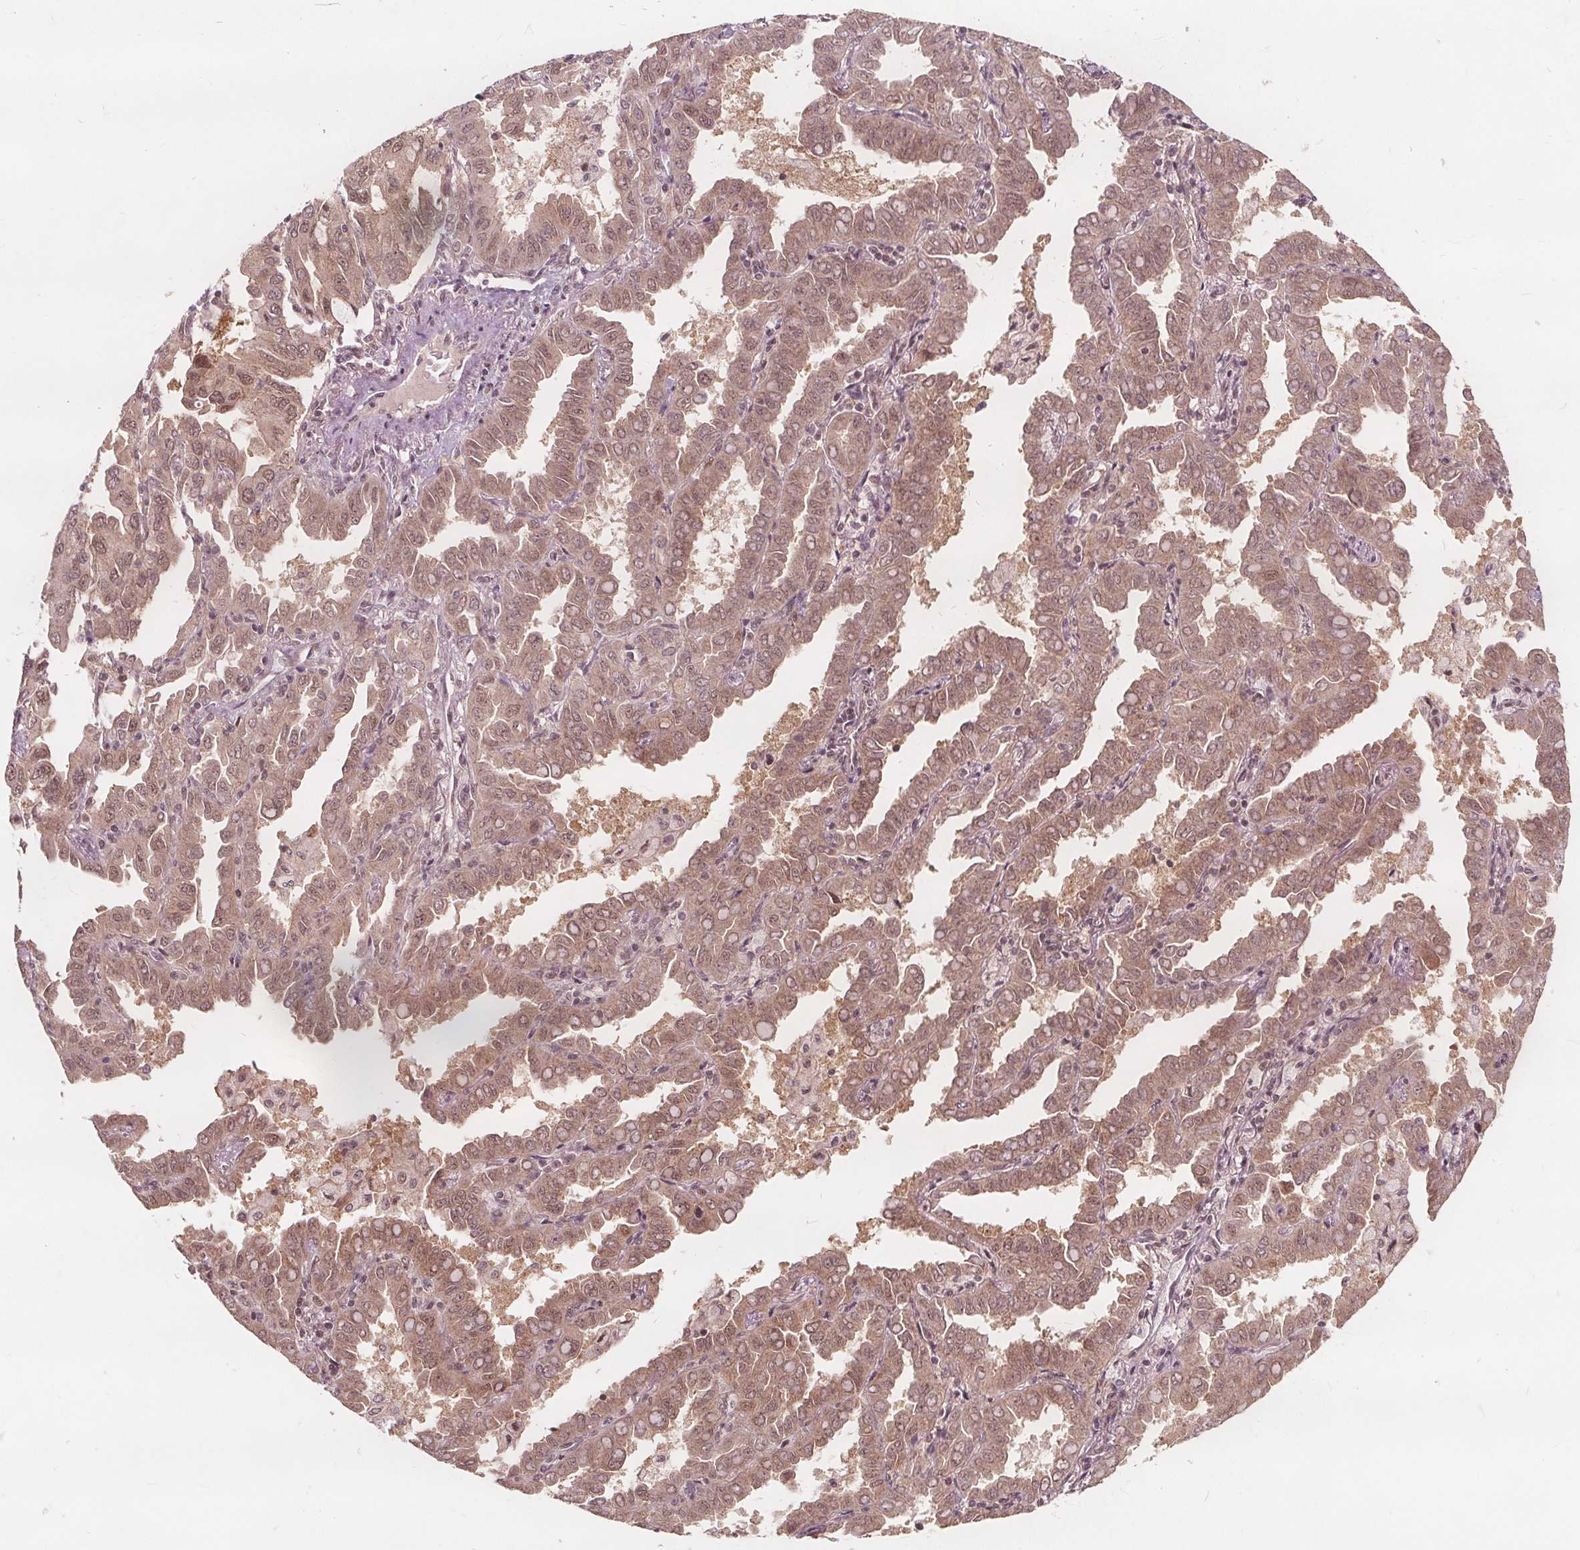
{"staining": {"intensity": "moderate", "quantity": ">75%", "location": "nuclear"}, "tissue": "lung cancer", "cell_type": "Tumor cells", "image_type": "cancer", "snomed": [{"axis": "morphology", "description": "Adenocarcinoma, NOS"}, {"axis": "topography", "description": "Lung"}], "caption": "Tumor cells display medium levels of moderate nuclear positivity in about >75% of cells in adenocarcinoma (lung).", "gene": "PPP1CB", "patient": {"sex": "male", "age": 64}}